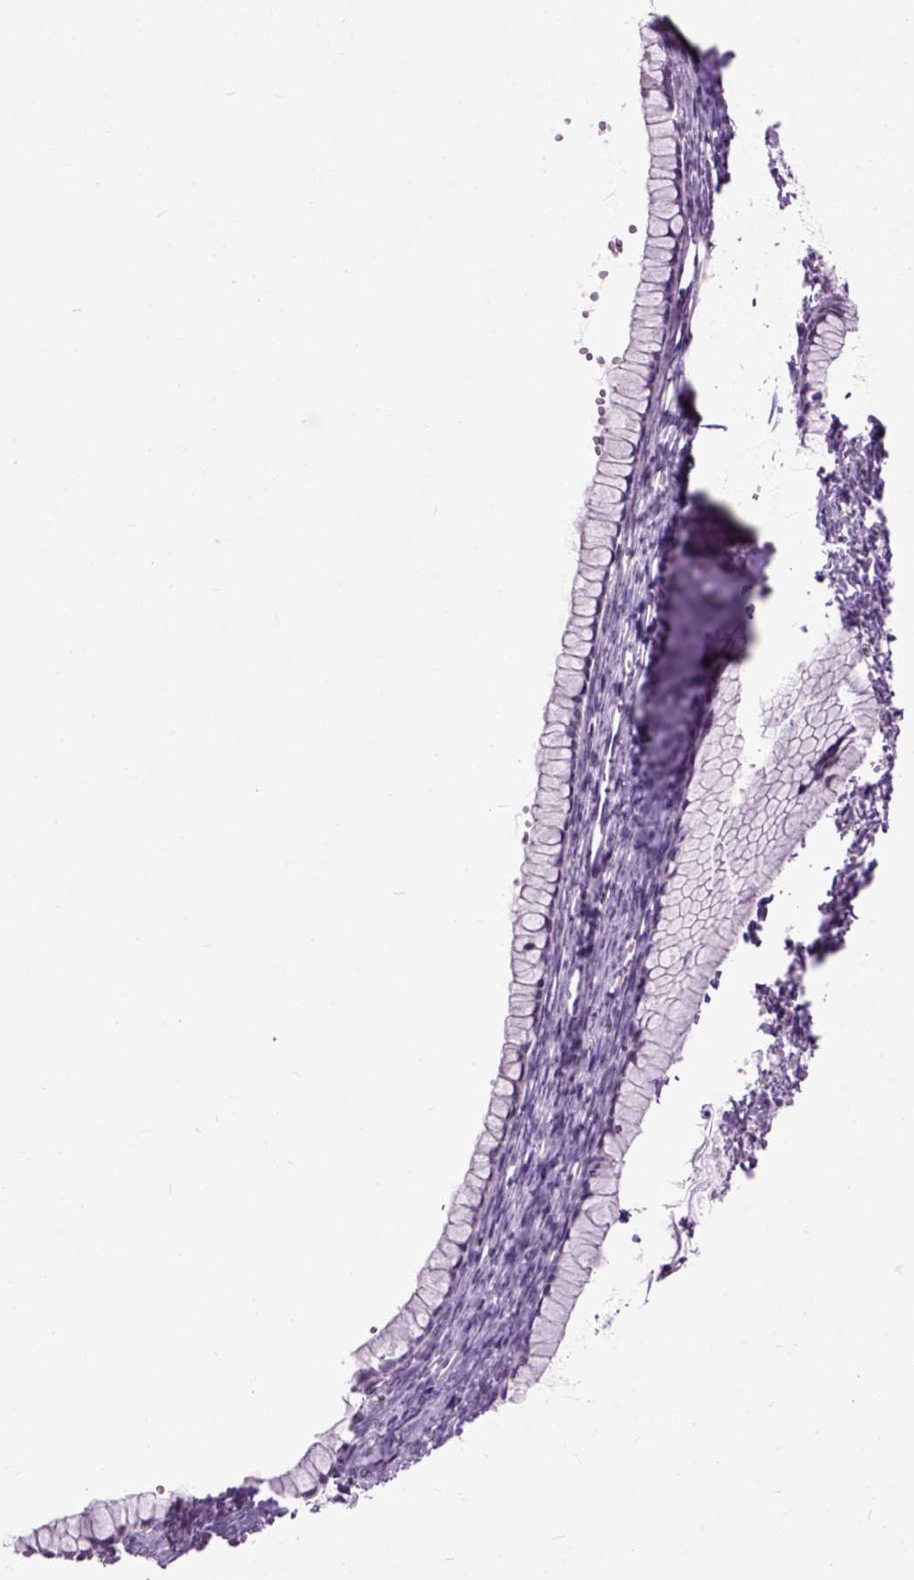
{"staining": {"intensity": "negative", "quantity": "none", "location": "none"}, "tissue": "ovarian cancer", "cell_type": "Tumor cells", "image_type": "cancer", "snomed": [{"axis": "morphology", "description": "Cystadenocarcinoma, mucinous, NOS"}, {"axis": "topography", "description": "Ovary"}], "caption": "The histopathology image demonstrates no significant expression in tumor cells of ovarian mucinous cystadenocarcinoma.", "gene": "EMILIN3", "patient": {"sex": "female", "age": 41}}